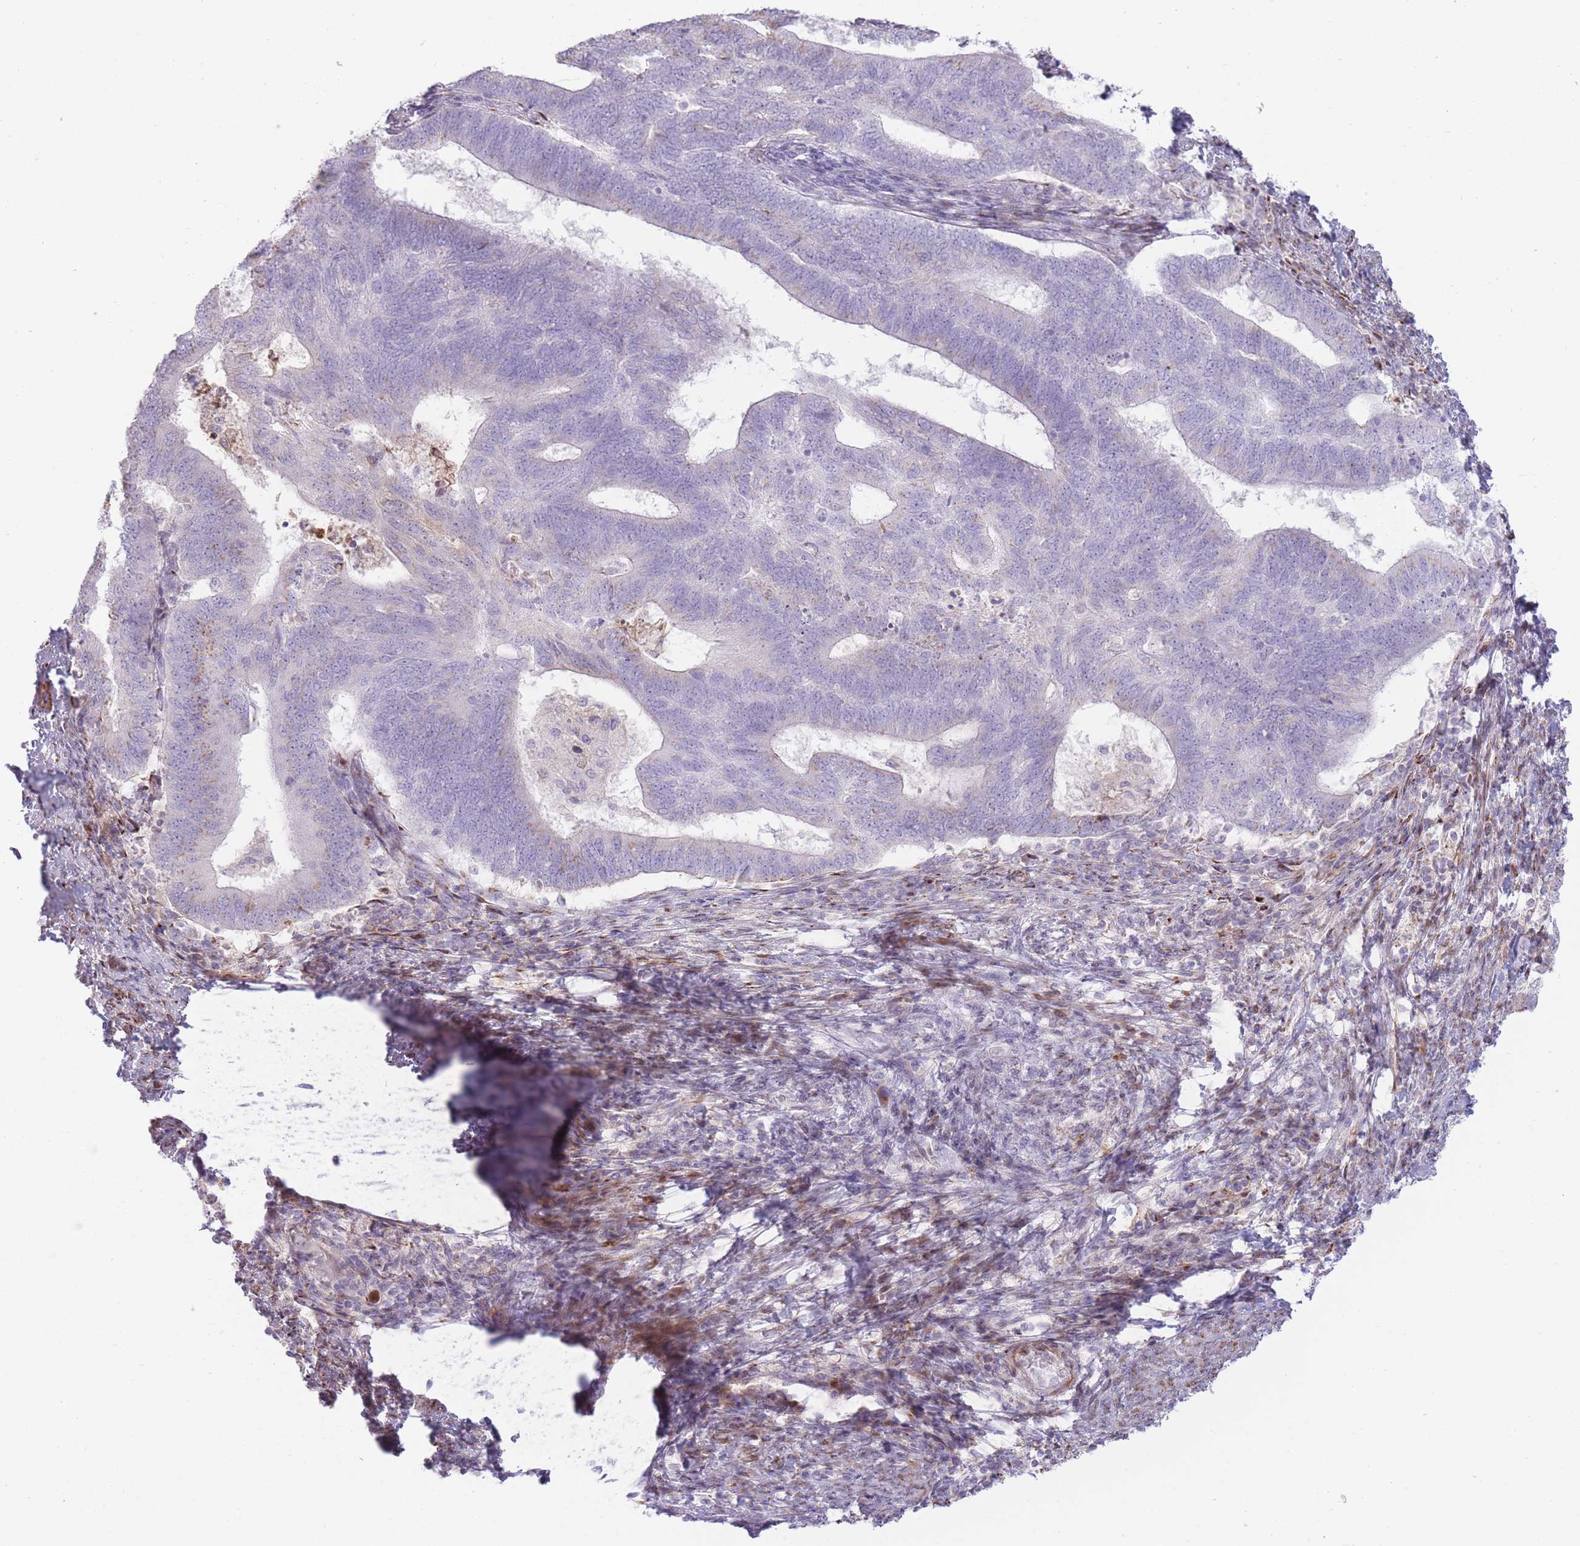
{"staining": {"intensity": "negative", "quantity": "none", "location": "none"}, "tissue": "endometrial cancer", "cell_type": "Tumor cells", "image_type": "cancer", "snomed": [{"axis": "morphology", "description": "Adenocarcinoma, NOS"}, {"axis": "topography", "description": "Endometrium"}], "caption": "This is a micrograph of immunohistochemistry (IHC) staining of endometrial cancer, which shows no positivity in tumor cells.", "gene": "PPP3R2", "patient": {"sex": "female", "age": 70}}